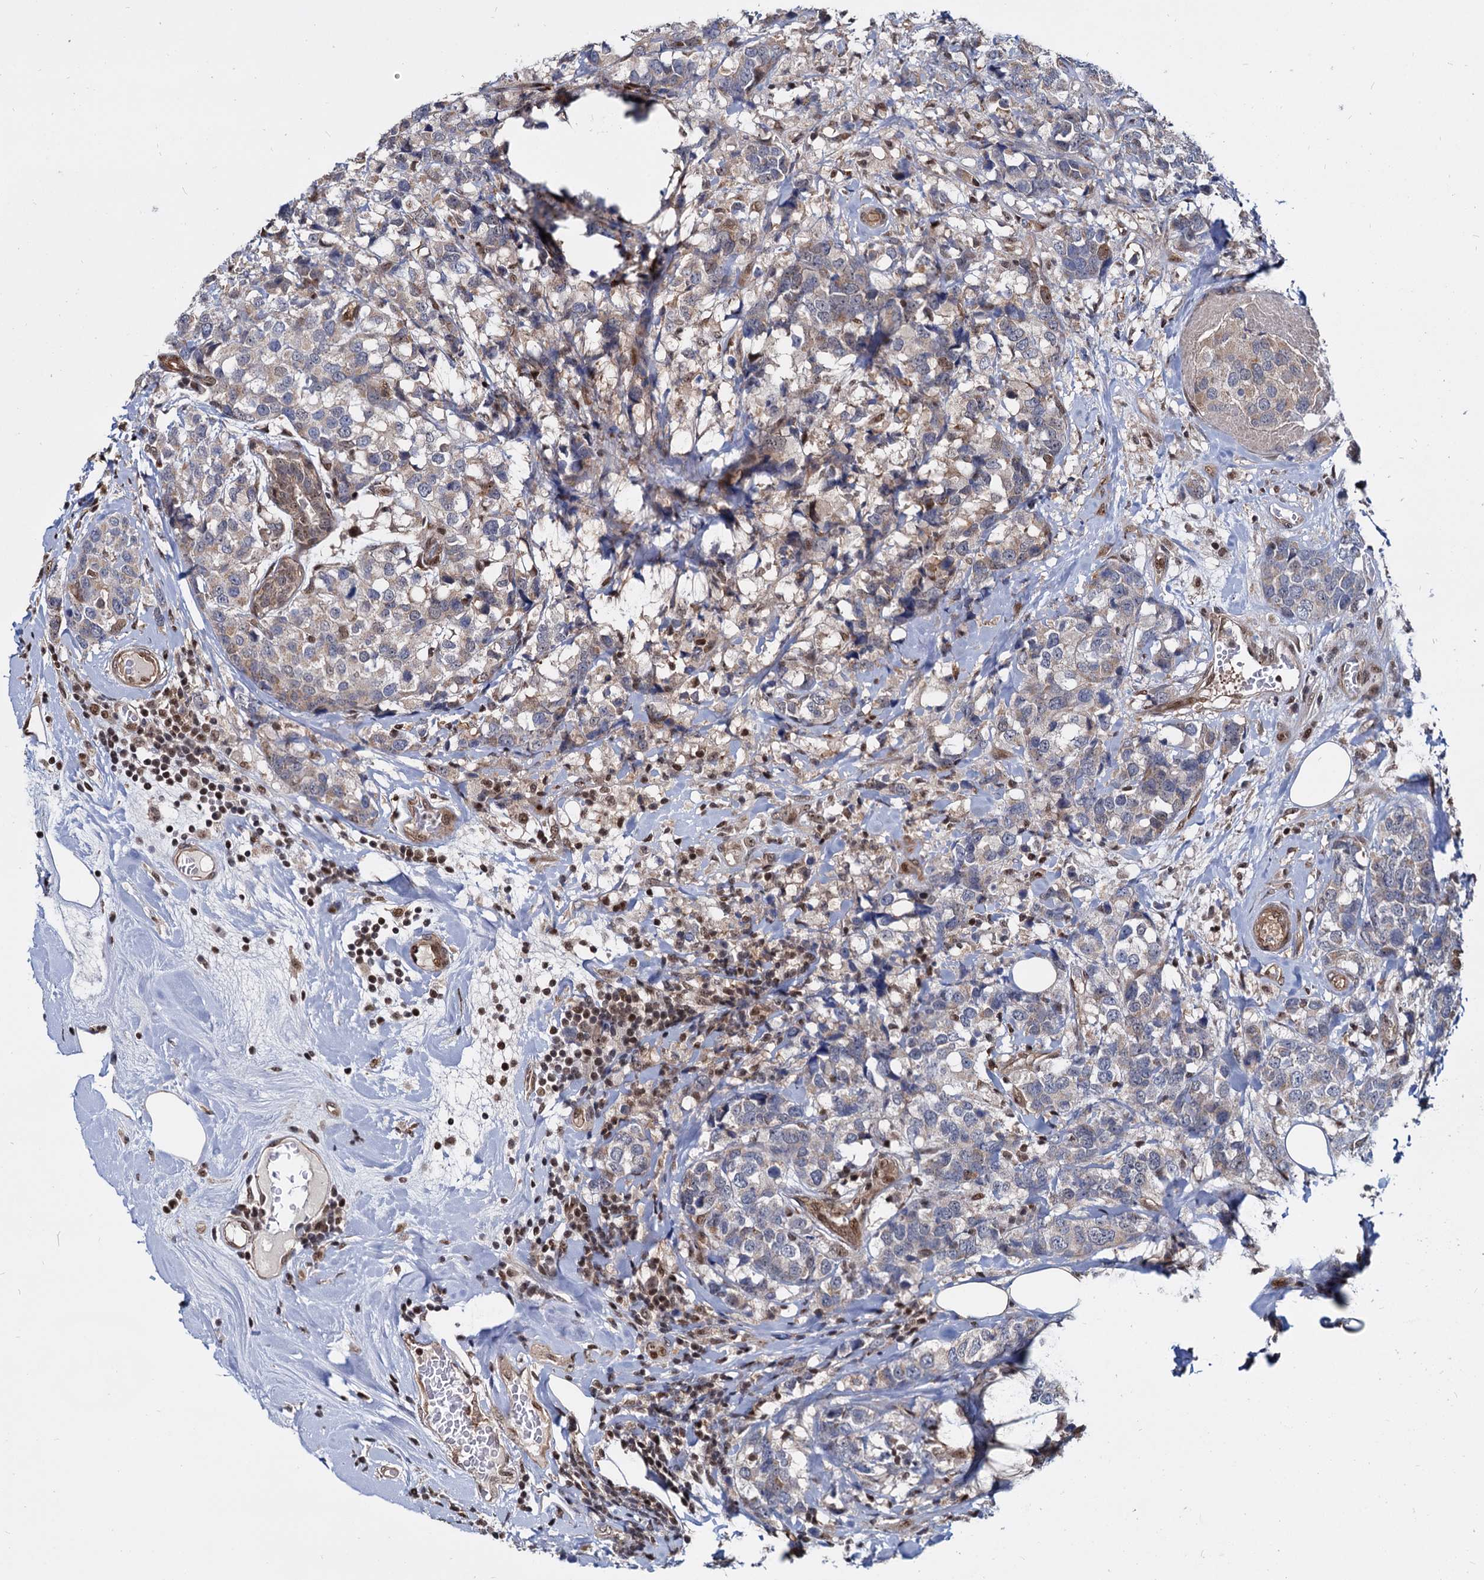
{"staining": {"intensity": "negative", "quantity": "none", "location": "none"}, "tissue": "breast cancer", "cell_type": "Tumor cells", "image_type": "cancer", "snomed": [{"axis": "morphology", "description": "Lobular carcinoma"}, {"axis": "topography", "description": "Breast"}], "caption": "A photomicrograph of human breast cancer is negative for staining in tumor cells.", "gene": "UBLCP1", "patient": {"sex": "female", "age": 59}}